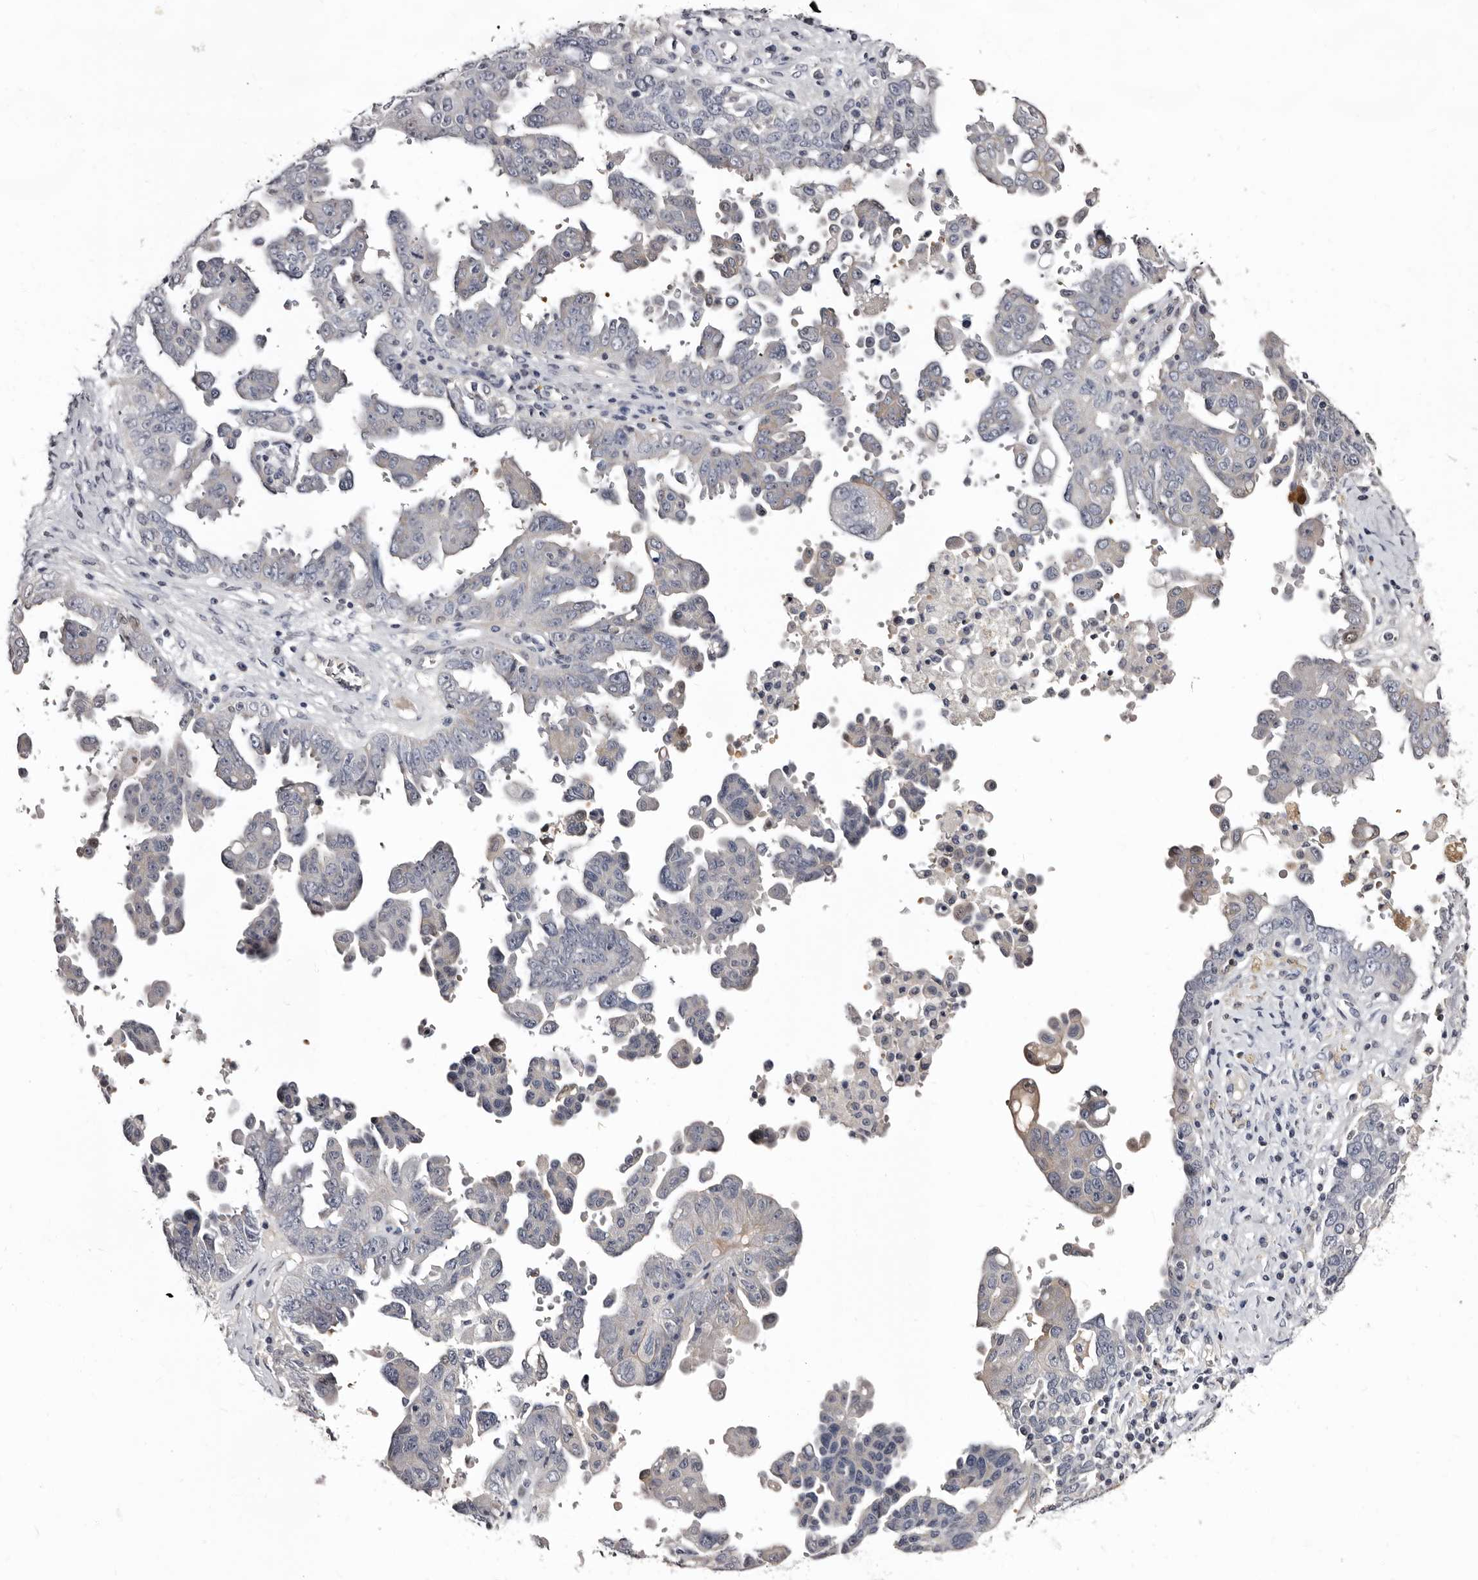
{"staining": {"intensity": "negative", "quantity": "none", "location": "none"}, "tissue": "ovarian cancer", "cell_type": "Tumor cells", "image_type": "cancer", "snomed": [{"axis": "morphology", "description": "Carcinoma, endometroid"}, {"axis": "topography", "description": "Ovary"}], "caption": "A high-resolution micrograph shows immunohistochemistry (IHC) staining of endometroid carcinoma (ovarian), which reveals no significant positivity in tumor cells.", "gene": "BPGM", "patient": {"sex": "female", "age": 62}}